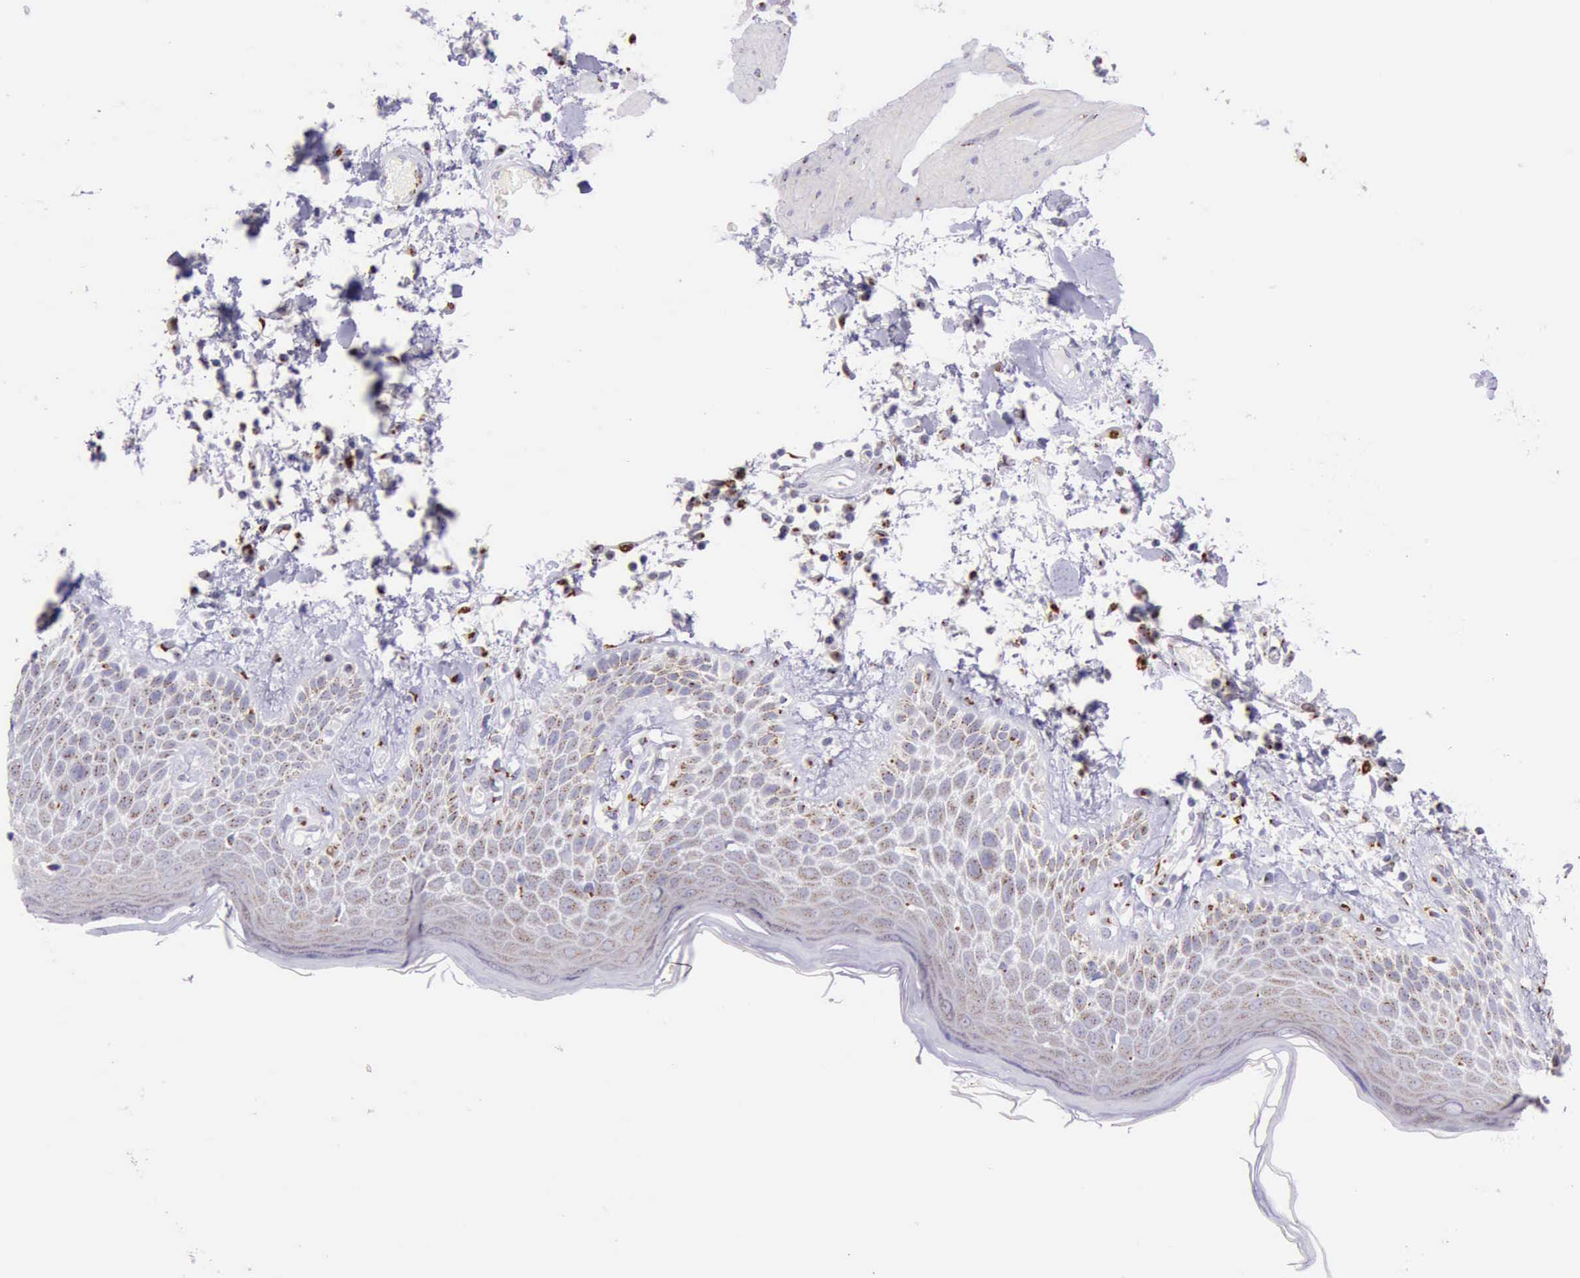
{"staining": {"intensity": "strong", "quantity": ">75%", "location": "cytoplasmic/membranous"}, "tissue": "skin", "cell_type": "Epidermal cells", "image_type": "normal", "snomed": [{"axis": "morphology", "description": "Normal tissue, NOS"}, {"axis": "topography", "description": "Anal"}], "caption": "DAB (3,3'-diaminobenzidine) immunohistochemical staining of benign human skin displays strong cytoplasmic/membranous protein staining in approximately >75% of epidermal cells.", "gene": "GOLGA5", "patient": {"sex": "female", "age": 78}}